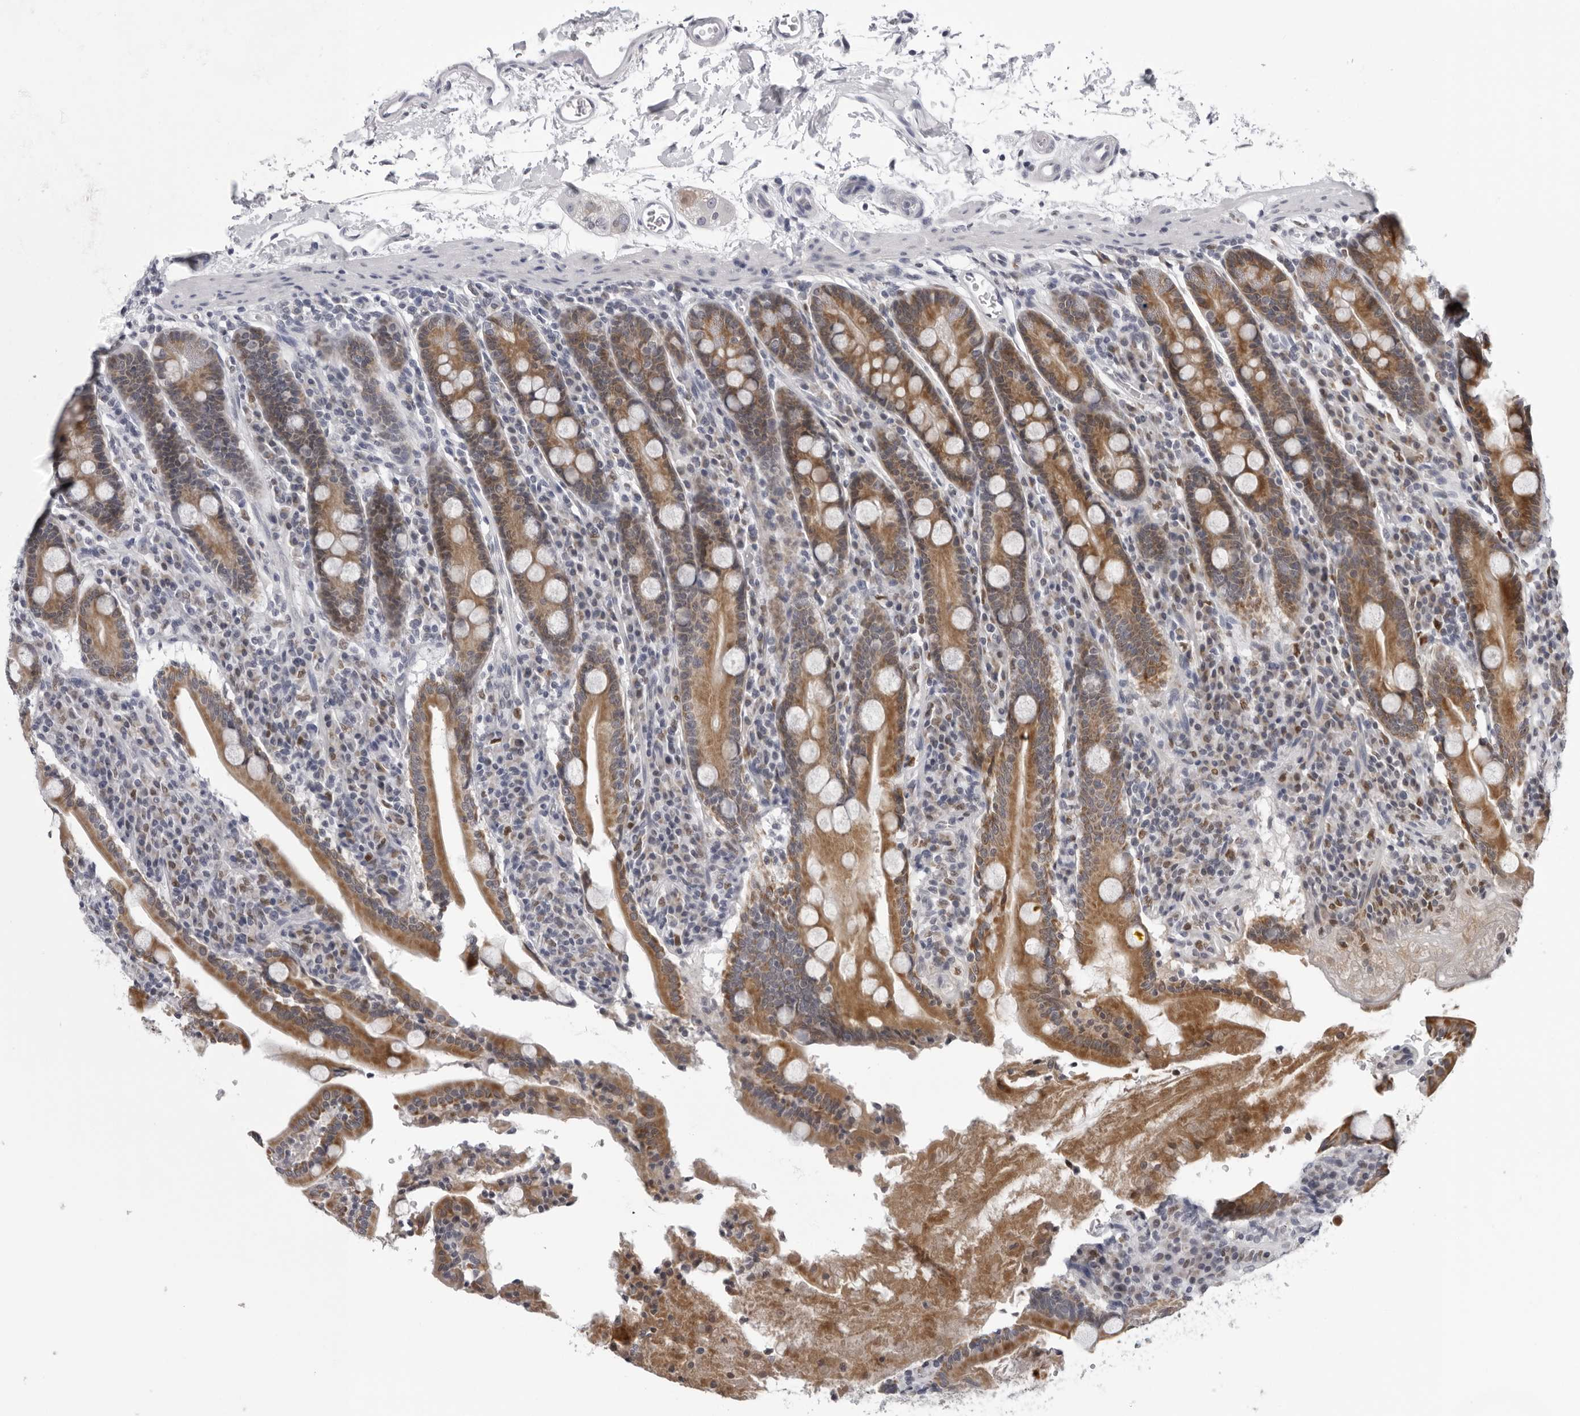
{"staining": {"intensity": "strong", "quantity": ">75%", "location": "cytoplasmic/membranous"}, "tissue": "duodenum", "cell_type": "Glandular cells", "image_type": "normal", "snomed": [{"axis": "morphology", "description": "Normal tissue, NOS"}, {"axis": "topography", "description": "Duodenum"}], "caption": "The photomicrograph exhibits immunohistochemical staining of benign duodenum. There is strong cytoplasmic/membranous positivity is present in about >75% of glandular cells.", "gene": "CPT2", "patient": {"sex": "male", "age": 35}}